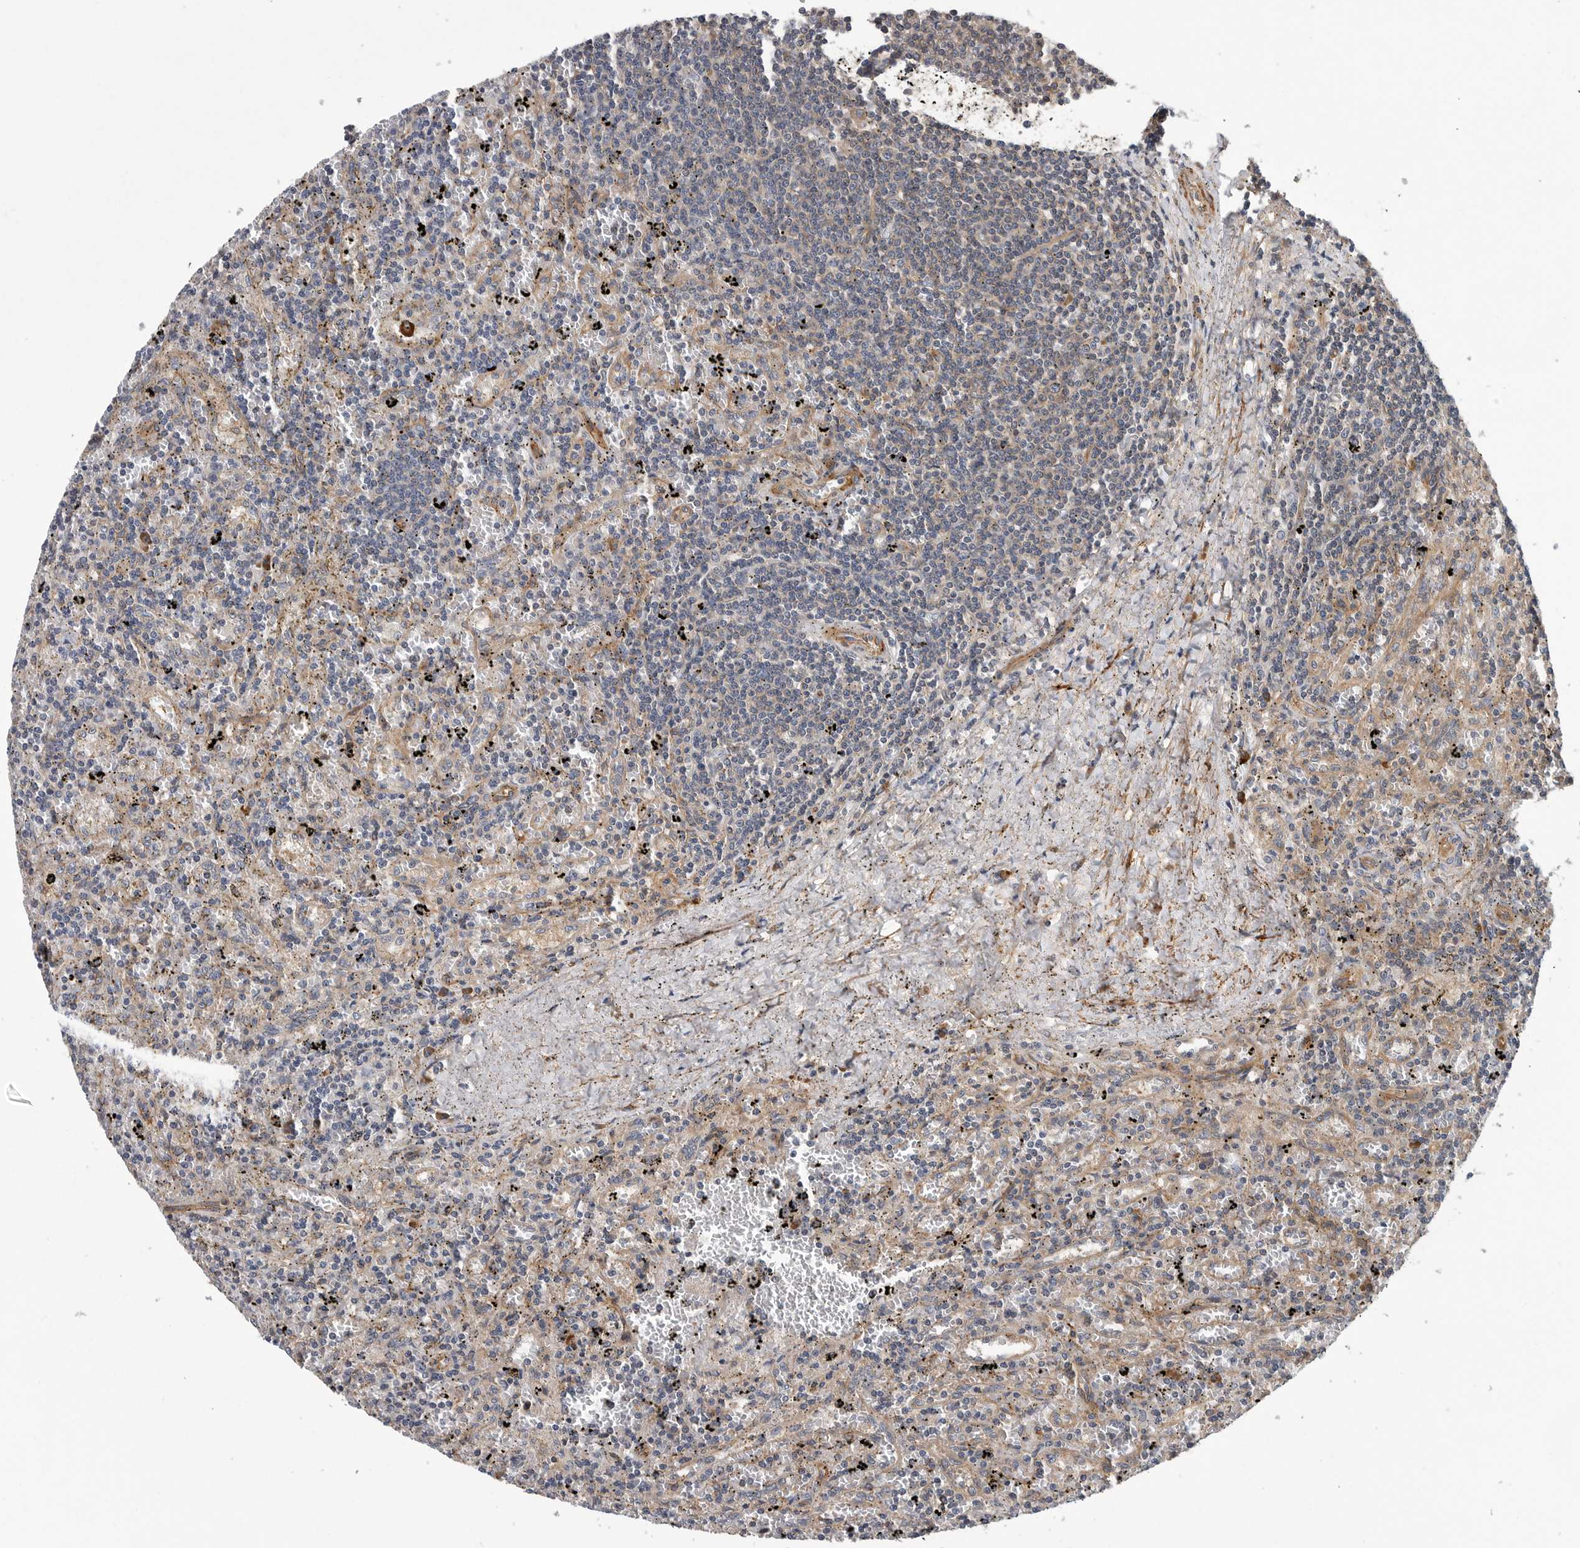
{"staining": {"intensity": "negative", "quantity": "none", "location": "none"}, "tissue": "lymphoma", "cell_type": "Tumor cells", "image_type": "cancer", "snomed": [{"axis": "morphology", "description": "Malignant lymphoma, non-Hodgkin's type, Low grade"}, {"axis": "topography", "description": "Spleen"}], "caption": "High power microscopy micrograph of an immunohistochemistry image of lymphoma, revealing no significant positivity in tumor cells. (DAB IHC, high magnification).", "gene": "OXR1", "patient": {"sex": "male", "age": 76}}